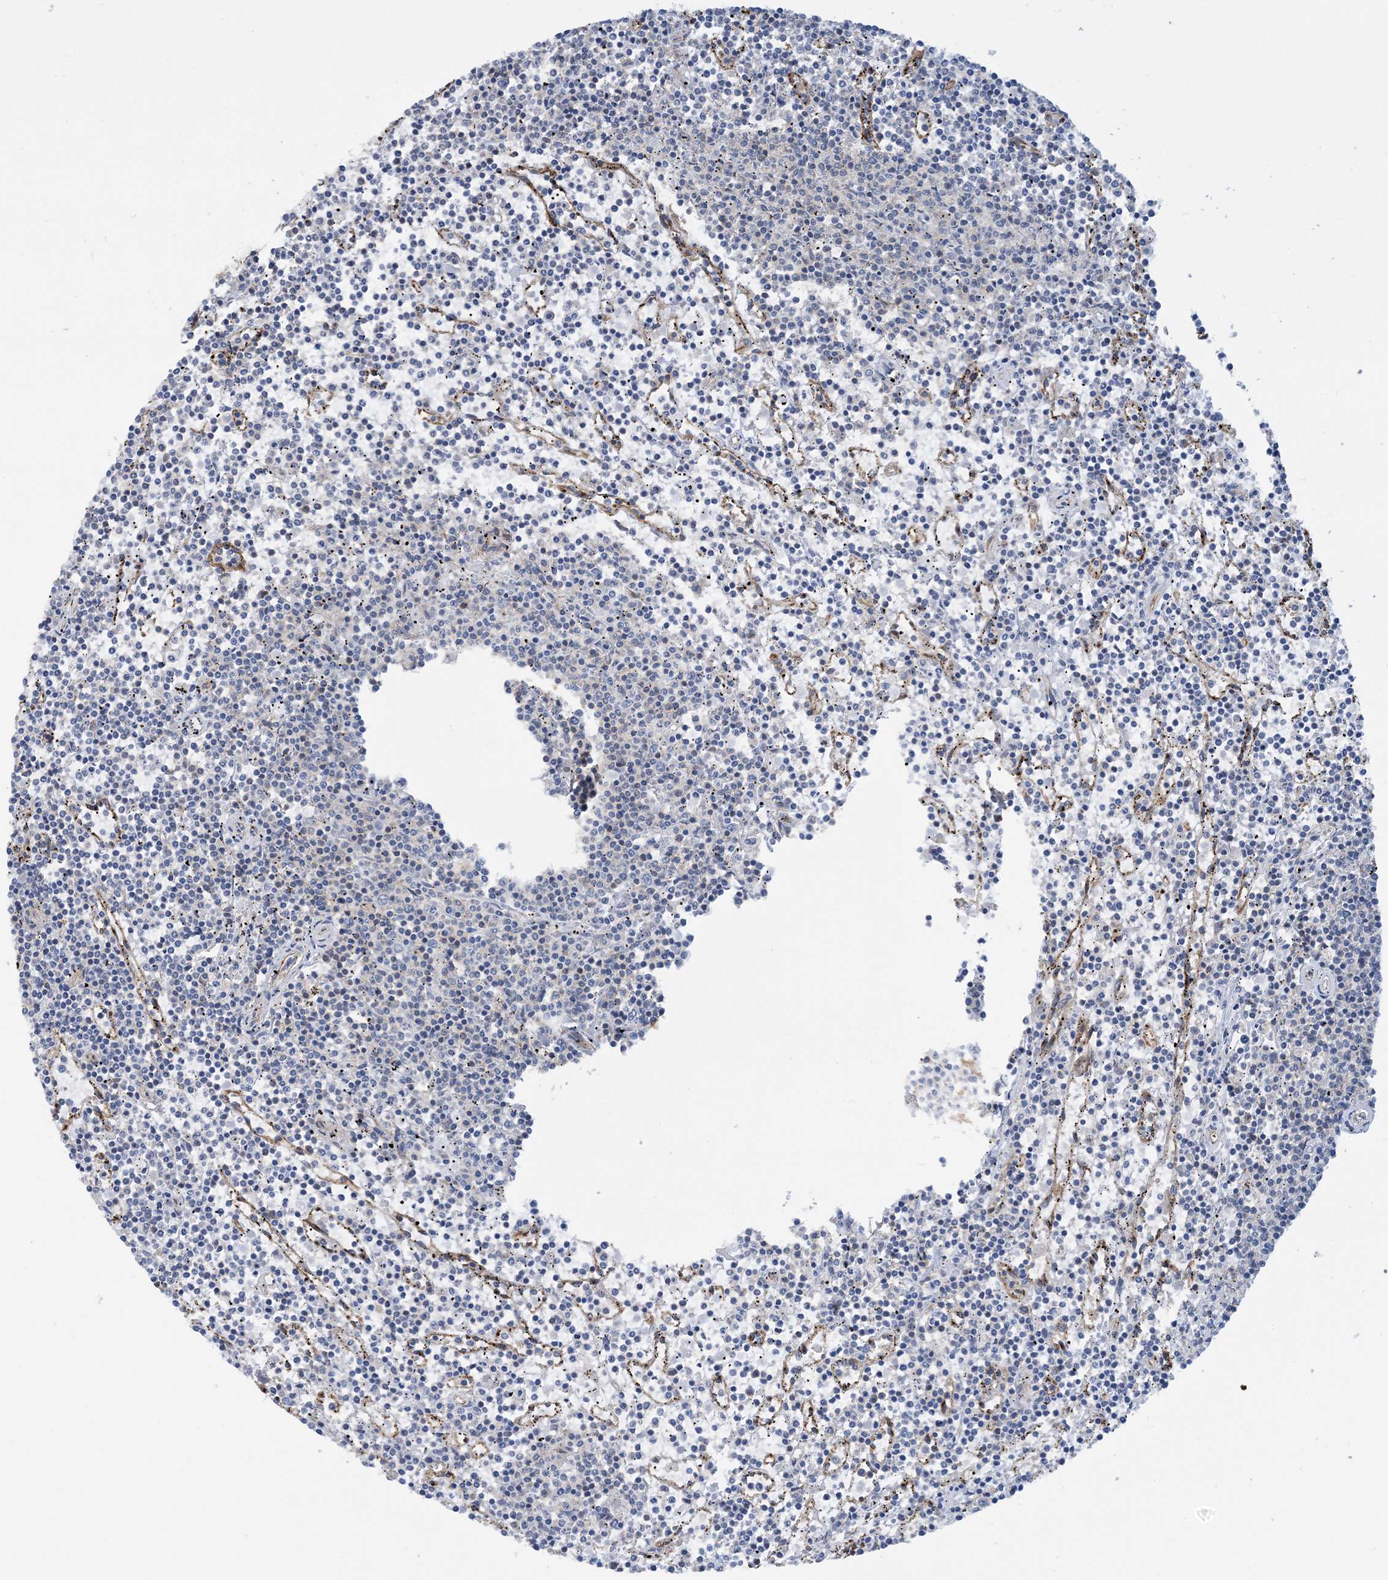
{"staining": {"intensity": "negative", "quantity": "none", "location": "none"}, "tissue": "lymphoma", "cell_type": "Tumor cells", "image_type": "cancer", "snomed": [{"axis": "morphology", "description": "Malignant lymphoma, non-Hodgkin's type, Low grade"}, {"axis": "topography", "description": "Spleen"}], "caption": "A micrograph of lymphoma stained for a protein shows no brown staining in tumor cells.", "gene": "CALHM5", "patient": {"sex": "female", "age": 50}}